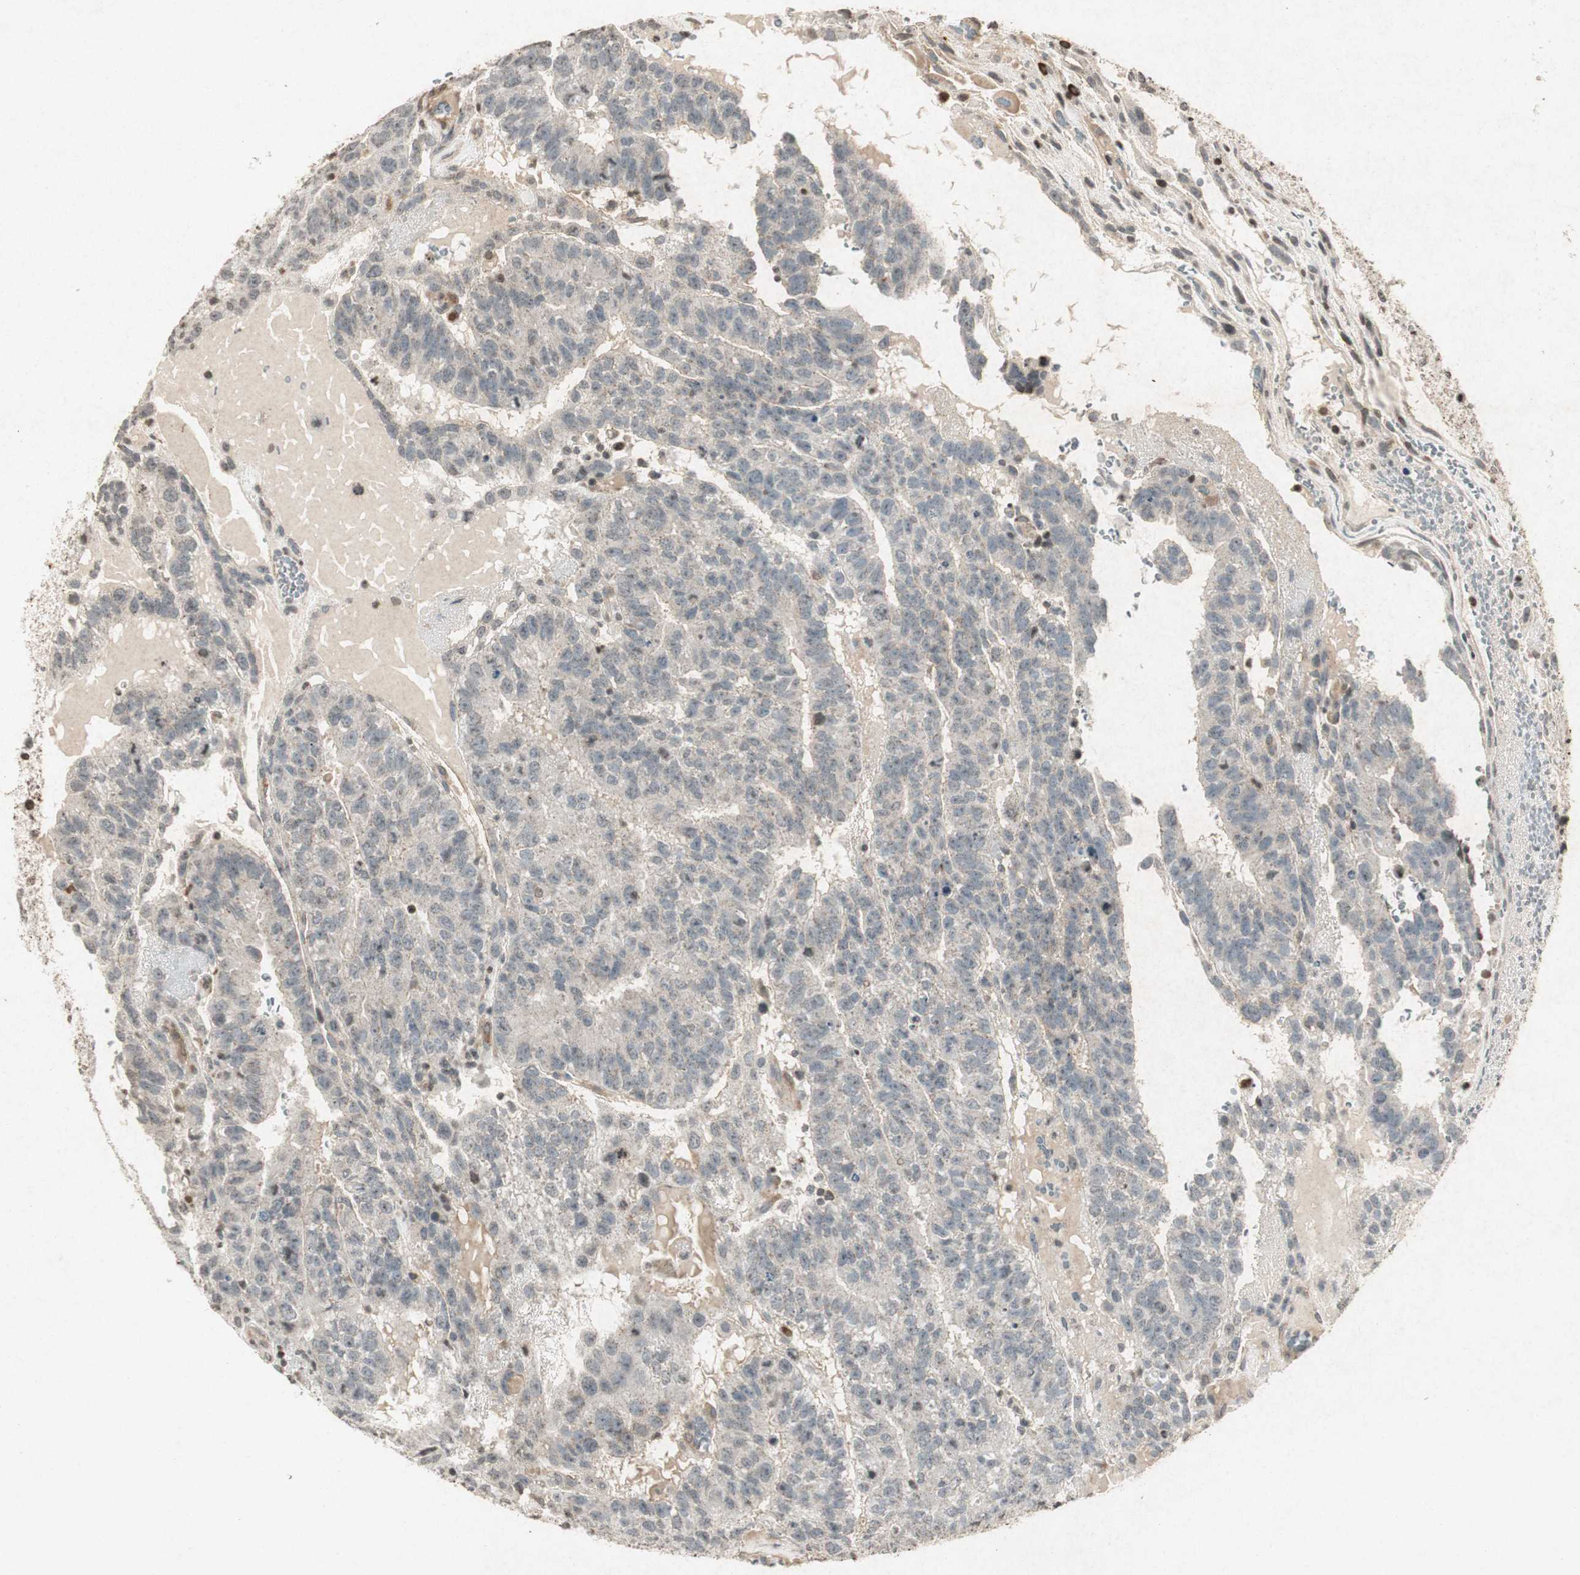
{"staining": {"intensity": "weak", "quantity": ">75%", "location": "cytoplasmic/membranous"}, "tissue": "testis cancer", "cell_type": "Tumor cells", "image_type": "cancer", "snomed": [{"axis": "morphology", "description": "Seminoma, NOS"}, {"axis": "morphology", "description": "Carcinoma, Embryonal, NOS"}, {"axis": "topography", "description": "Testis"}], "caption": "Approximately >75% of tumor cells in human testis embryonal carcinoma exhibit weak cytoplasmic/membranous protein positivity as visualized by brown immunohistochemical staining.", "gene": "PRKG1", "patient": {"sex": "male", "age": 52}}